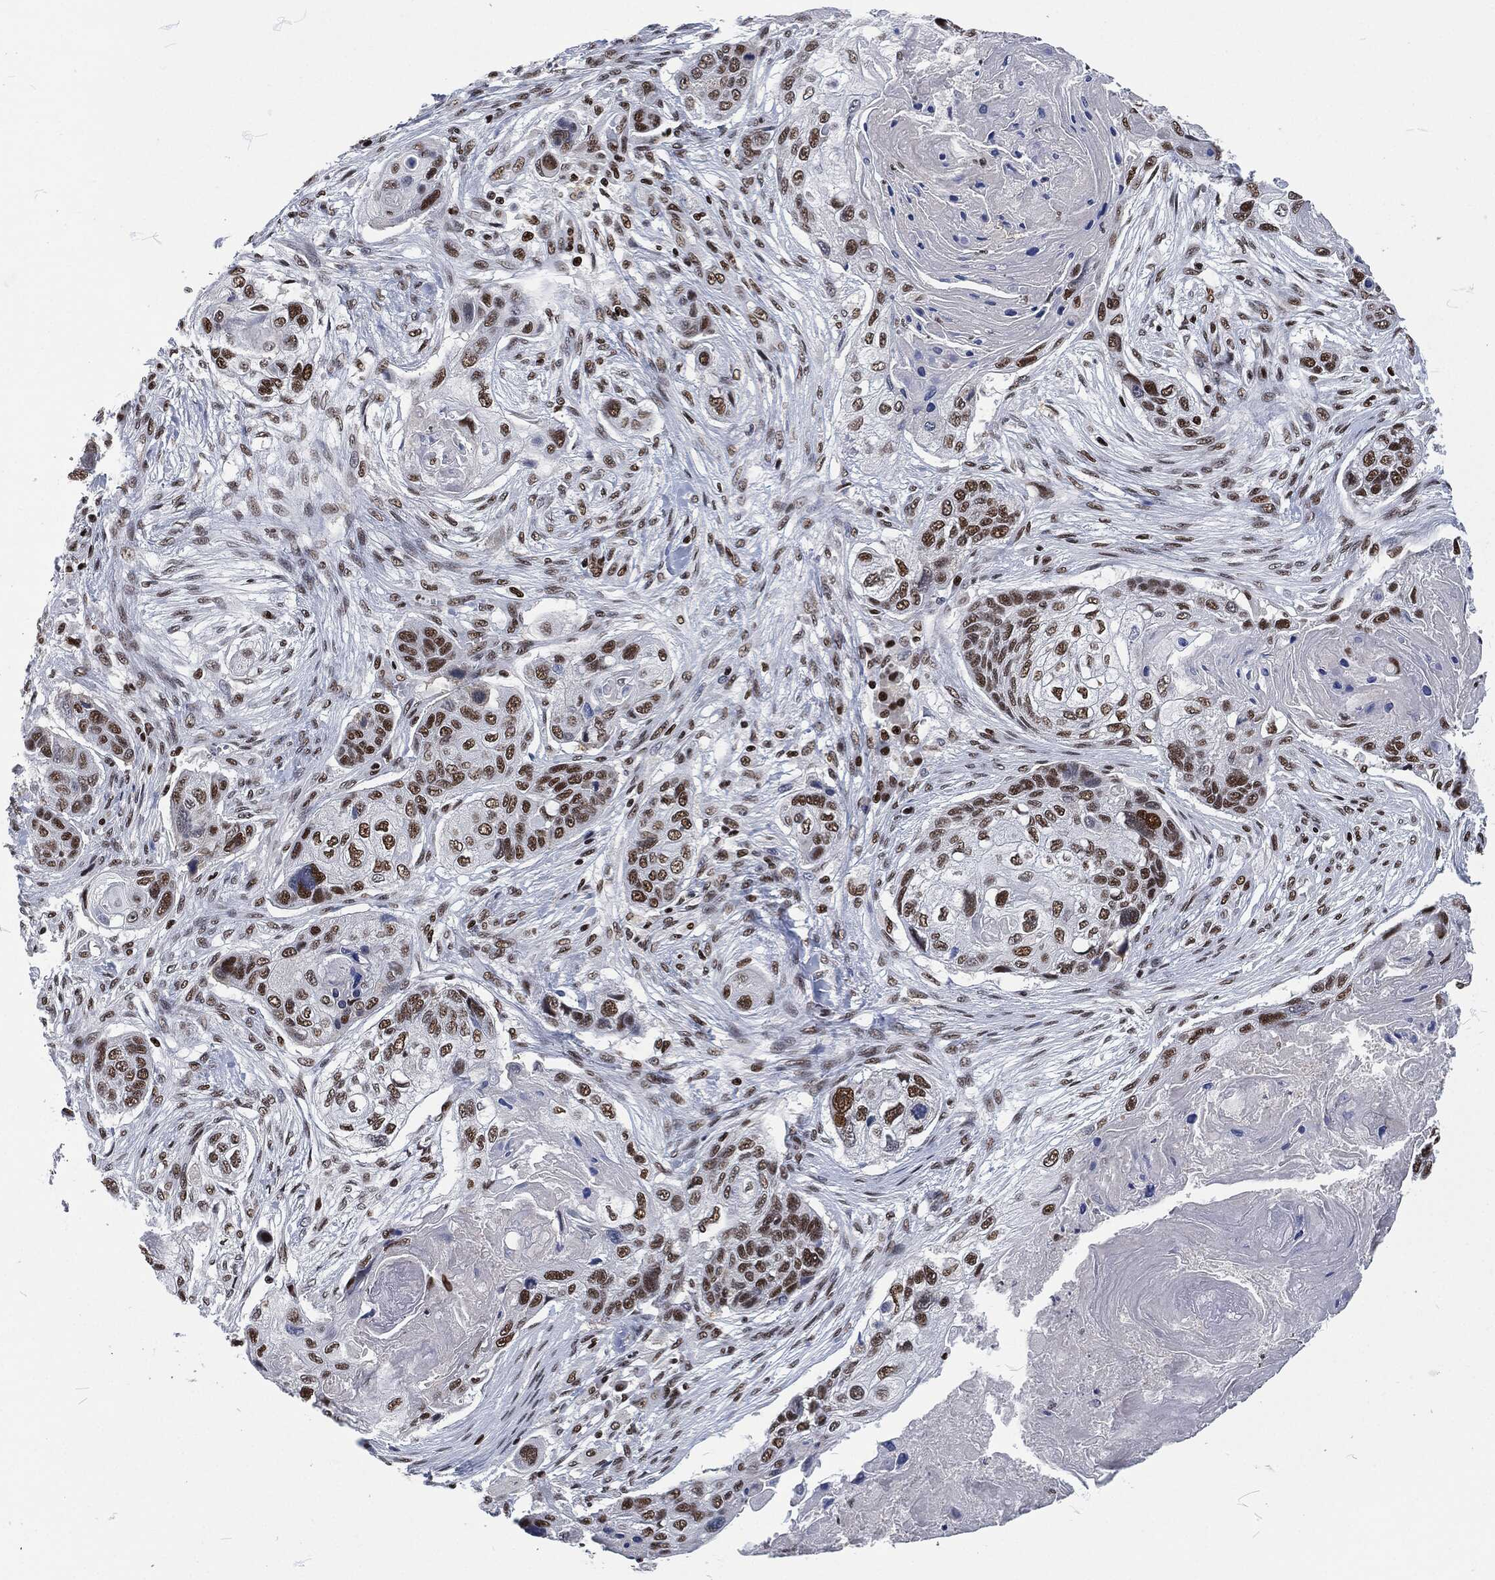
{"staining": {"intensity": "strong", "quantity": "25%-75%", "location": "nuclear"}, "tissue": "lung cancer", "cell_type": "Tumor cells", "image_type": "cancer", "snomed": [{"axis": "morphology", "description": "Normal tissue, NOS"}, {"axis": "morphology", "description": "Squamous cell carcinoma, NOS"}, {"axis": "topography", "description": "Bronchus"}, {"axis": "topography", "description": "Lung"}], "caption": "Immunohistochemical staining of human lung cancer displays high levels of strong nuclear protein expression in approximately 25%-75% of tumor cells.", "gene": "DCPS", "patient": {"sex": "male", "age": 69}}